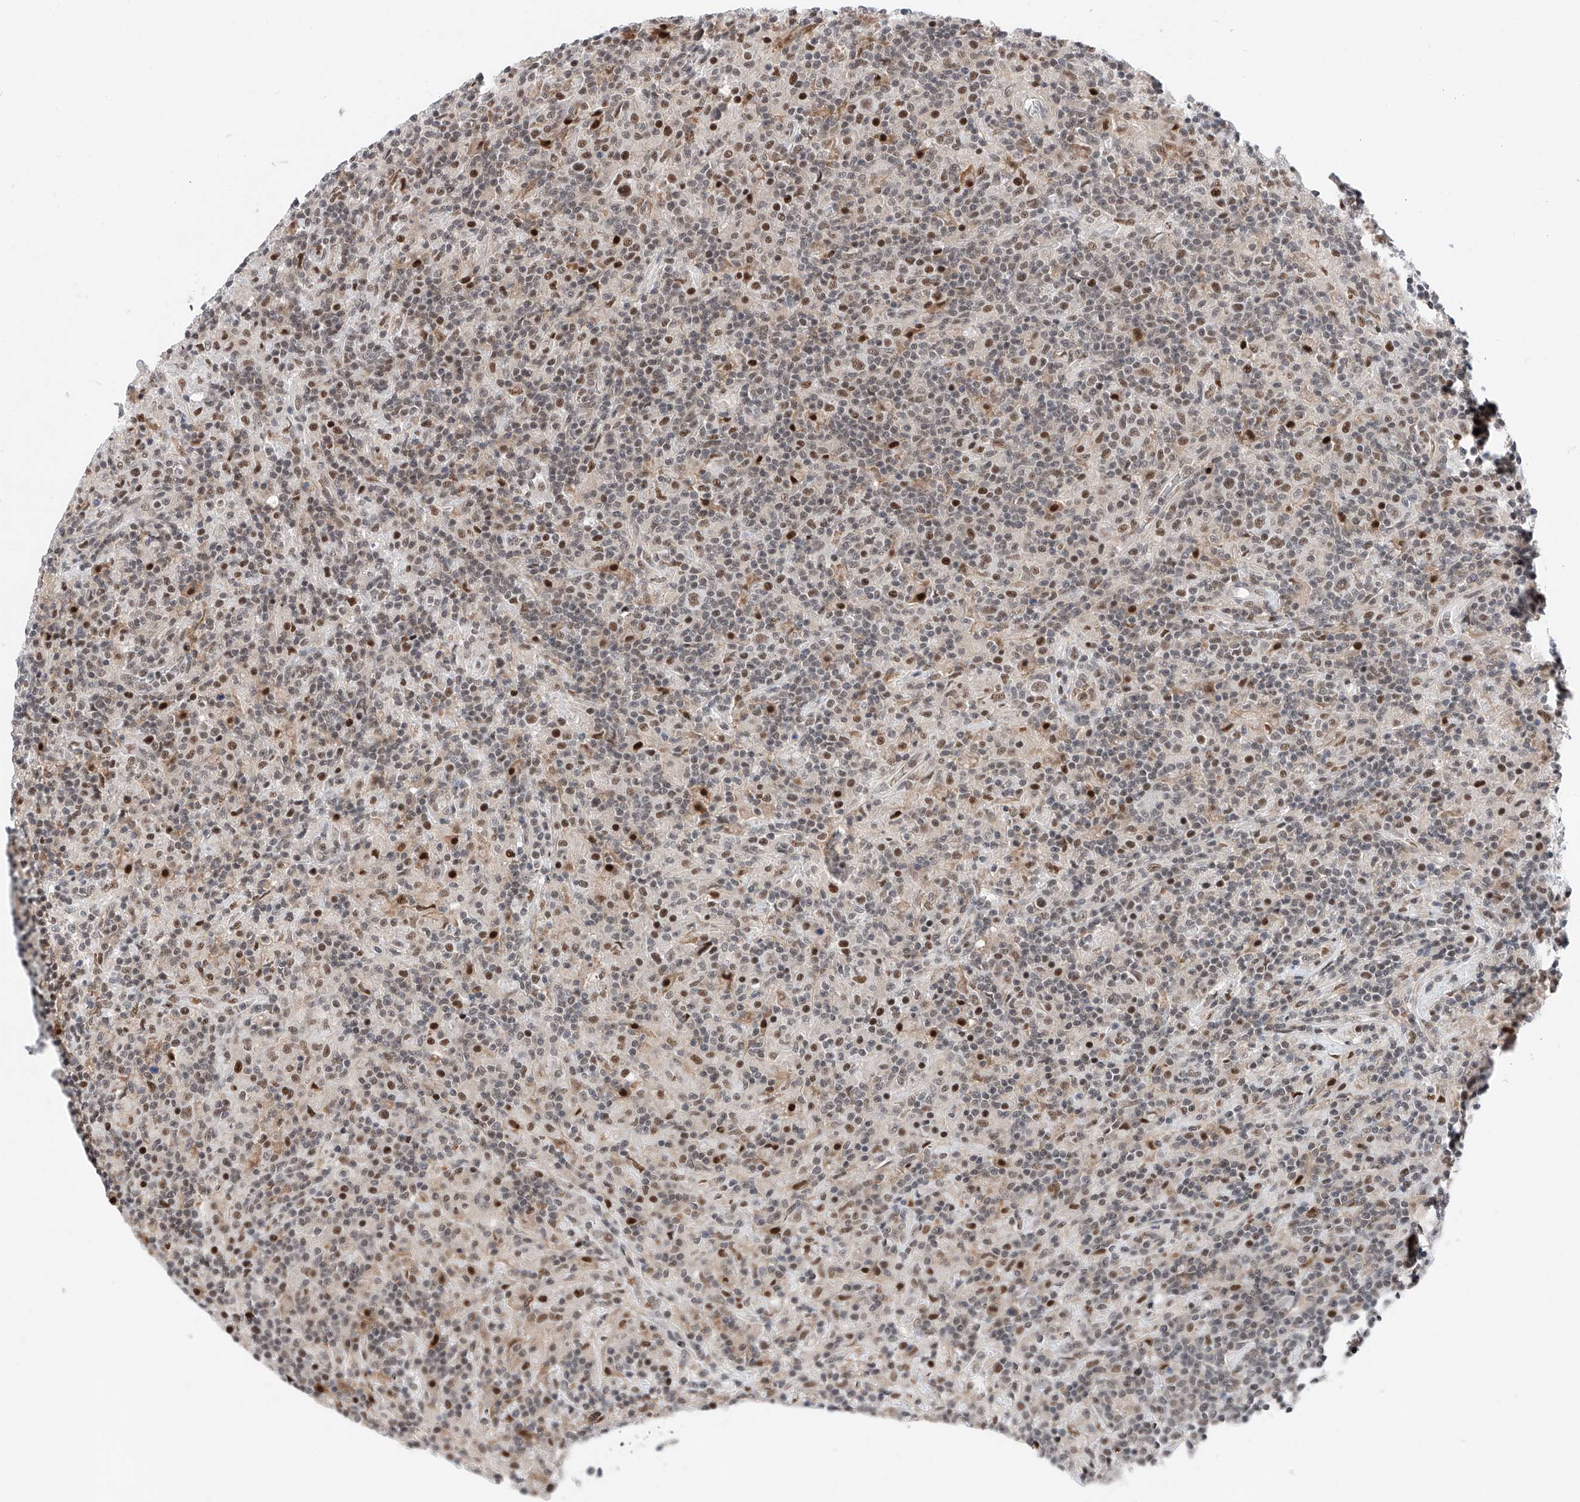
{"staining": {"intensity": "moderate", "quantity": ">75%", "location": "nuclear"}, "tissue": "lymphoma", "cell_type": "Tumor cells", "image_type": "cancer", "snomed": [{"axis": "morphology", "description": "Hodgkin's disease, NOS"}, {"axis": "topography", "description": "Lymph node"}], "caption": "Lymphoma was stained to show a protein in brown. There is medium levels of moderate nuclear expression in about >75% of tumor cells.", "gene": "SNRNP200", "patient": {"sex": "male", "age": 70}}